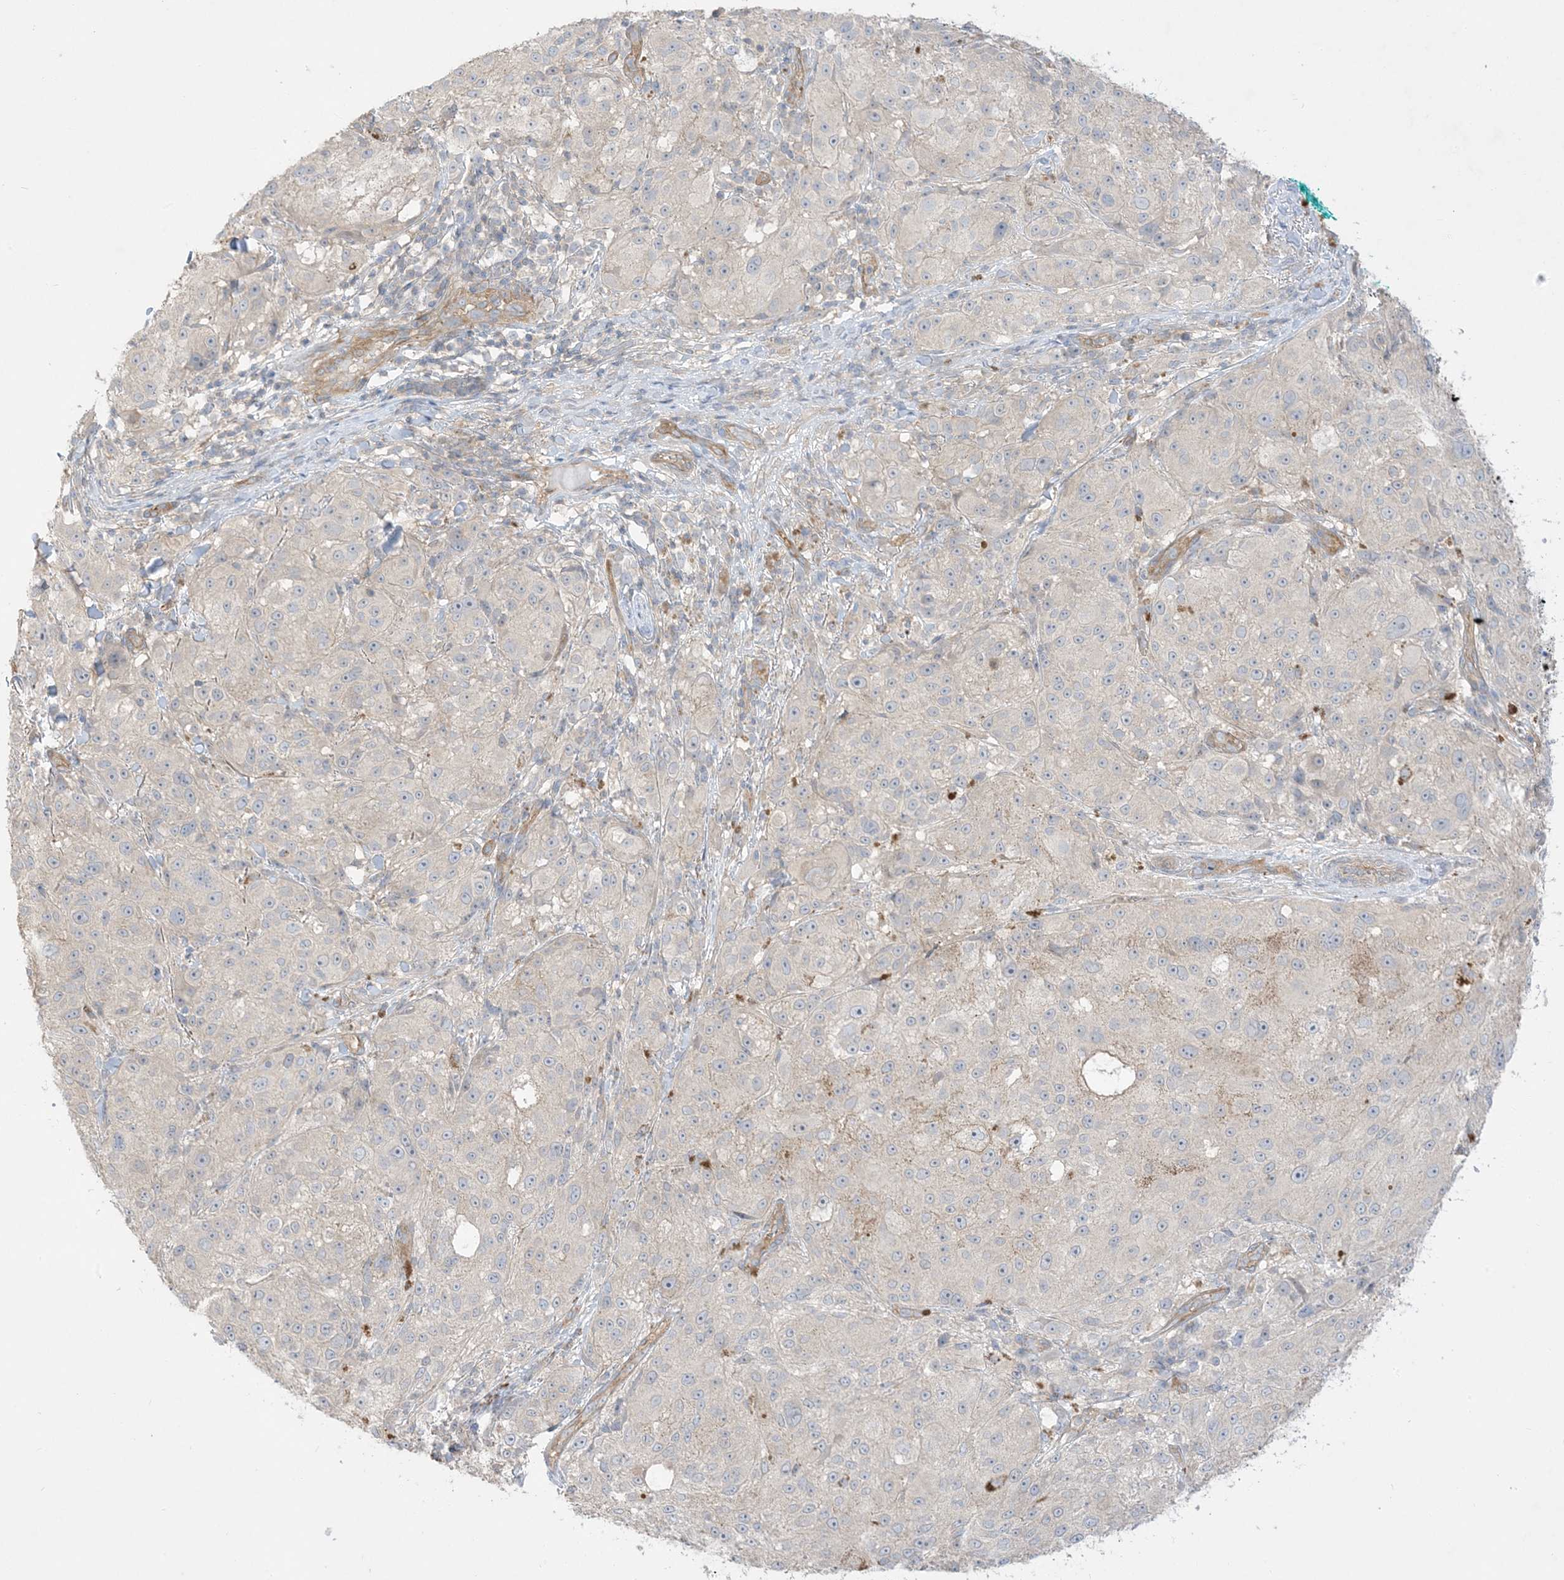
{"staining": {"intensity": "negative", "quantity": "none", "location": "none"}, "tissue": "melanoma", "cell_type": "Tumor cells", "image_type": "cancer", "snomed": [{"axis": "morphology", "description": "Necrosis, NOS"}, {"axis": "morphology", "description": "Malignant melanoma, NOS"}, {"axis": "topography", "description": "Skin"}], "caption": "Tumor cells are negative for protein expression in human melanoma.", "gene": "ARHGEF9", "patient": {"sex": "female", "age": 87}}